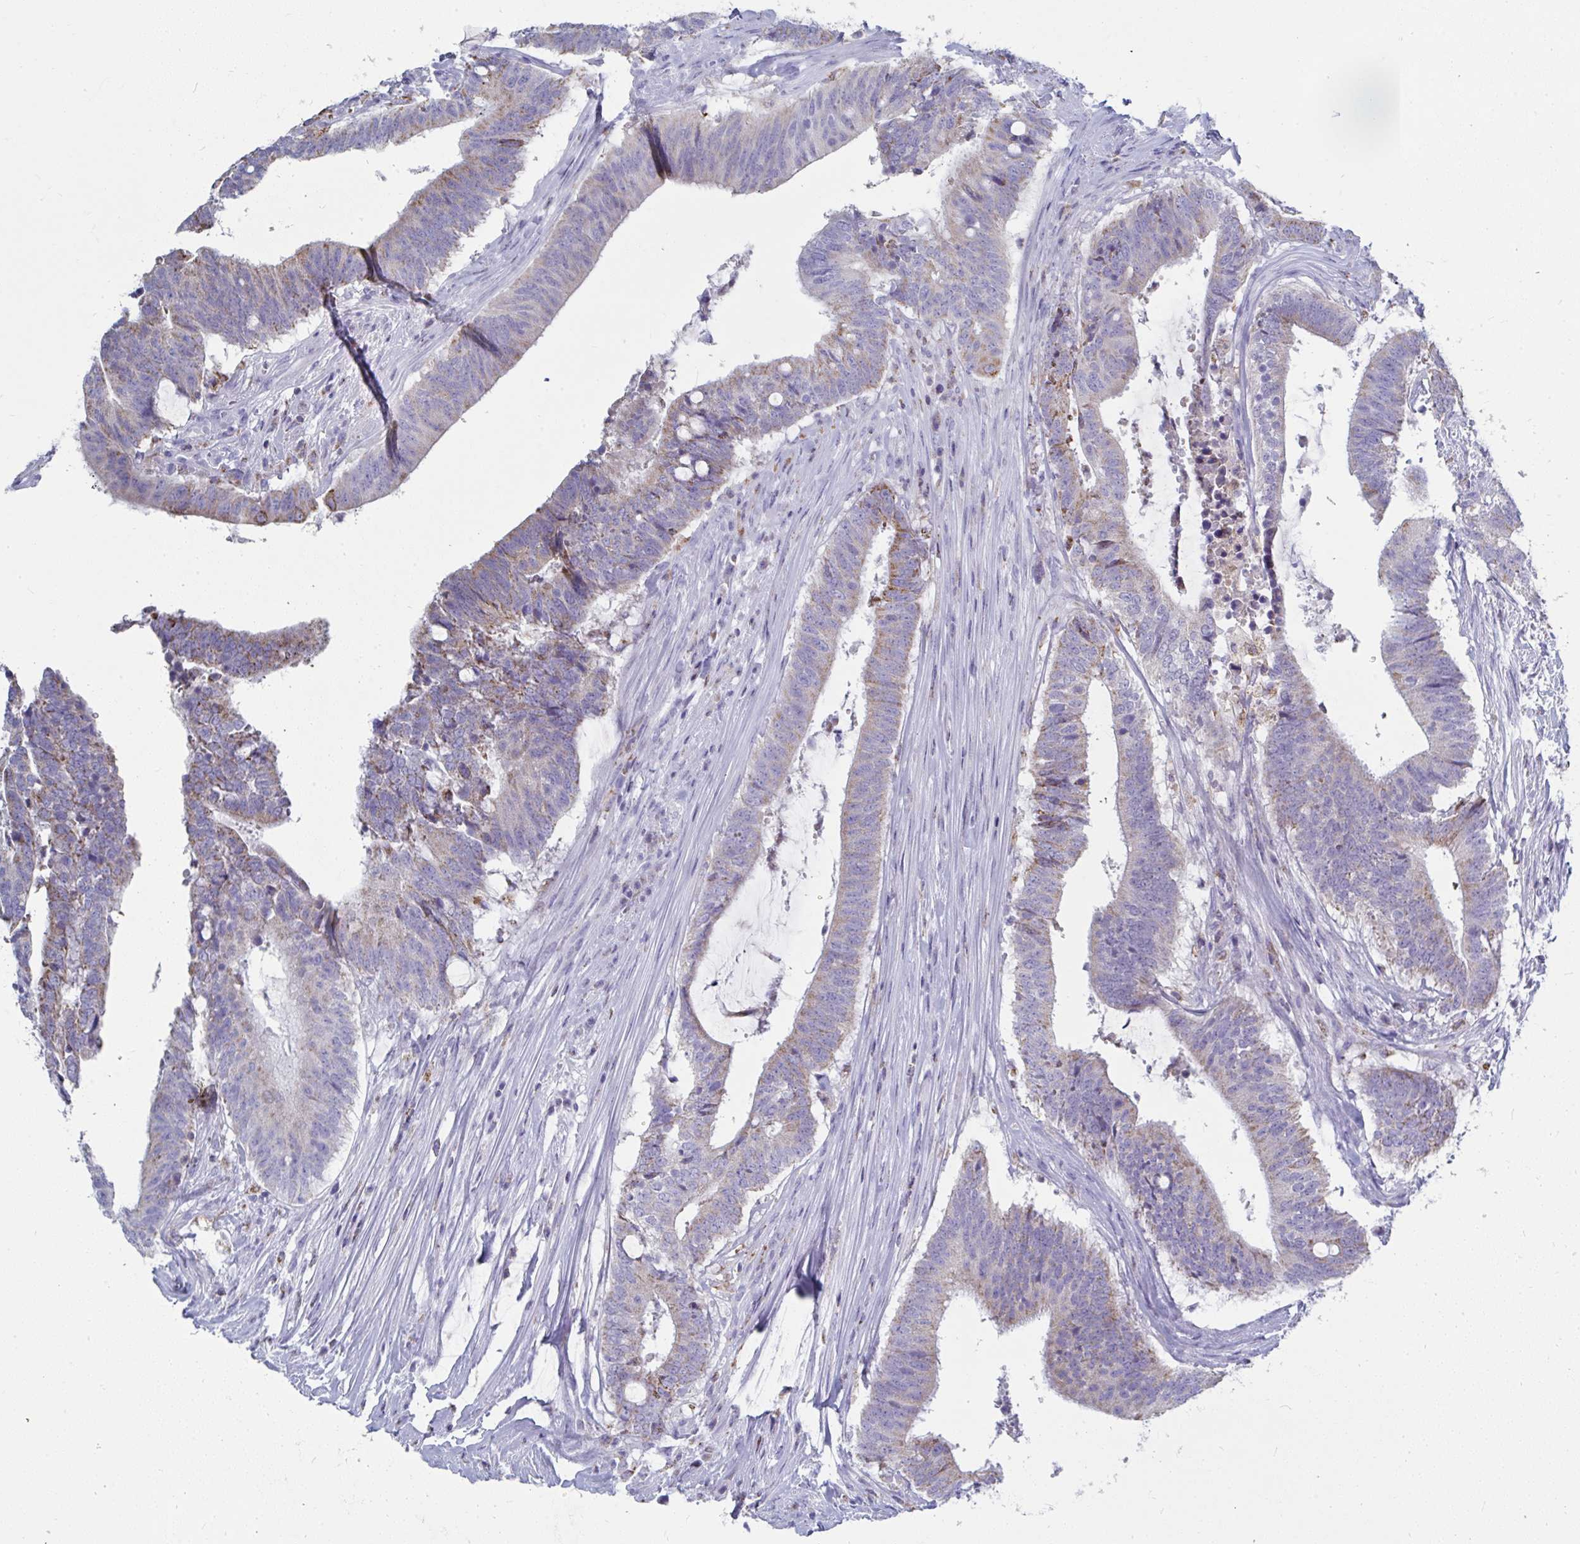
{"staining": {"intensity": "moderate", "quantity": "25%-75%", "location": "cytoplasmic/membranous"}, "tissue": "colorectal cancer", "cell_type": "Tumor cells", "image_type": "cancer", "snomed": [{"axis": "morphology", "description": "Adenocarcinoma, NOS"}, {"axis": "topography", "description": "Colon"}], "caption": "Colorectal cancer (adenocarcinoma) tissue displays moderate cytoplasmic/membranous staining in approximately 25%-75% of tumor cells", "gene": "MGAM2", "patient": {"sex": "female", "age": 43}}